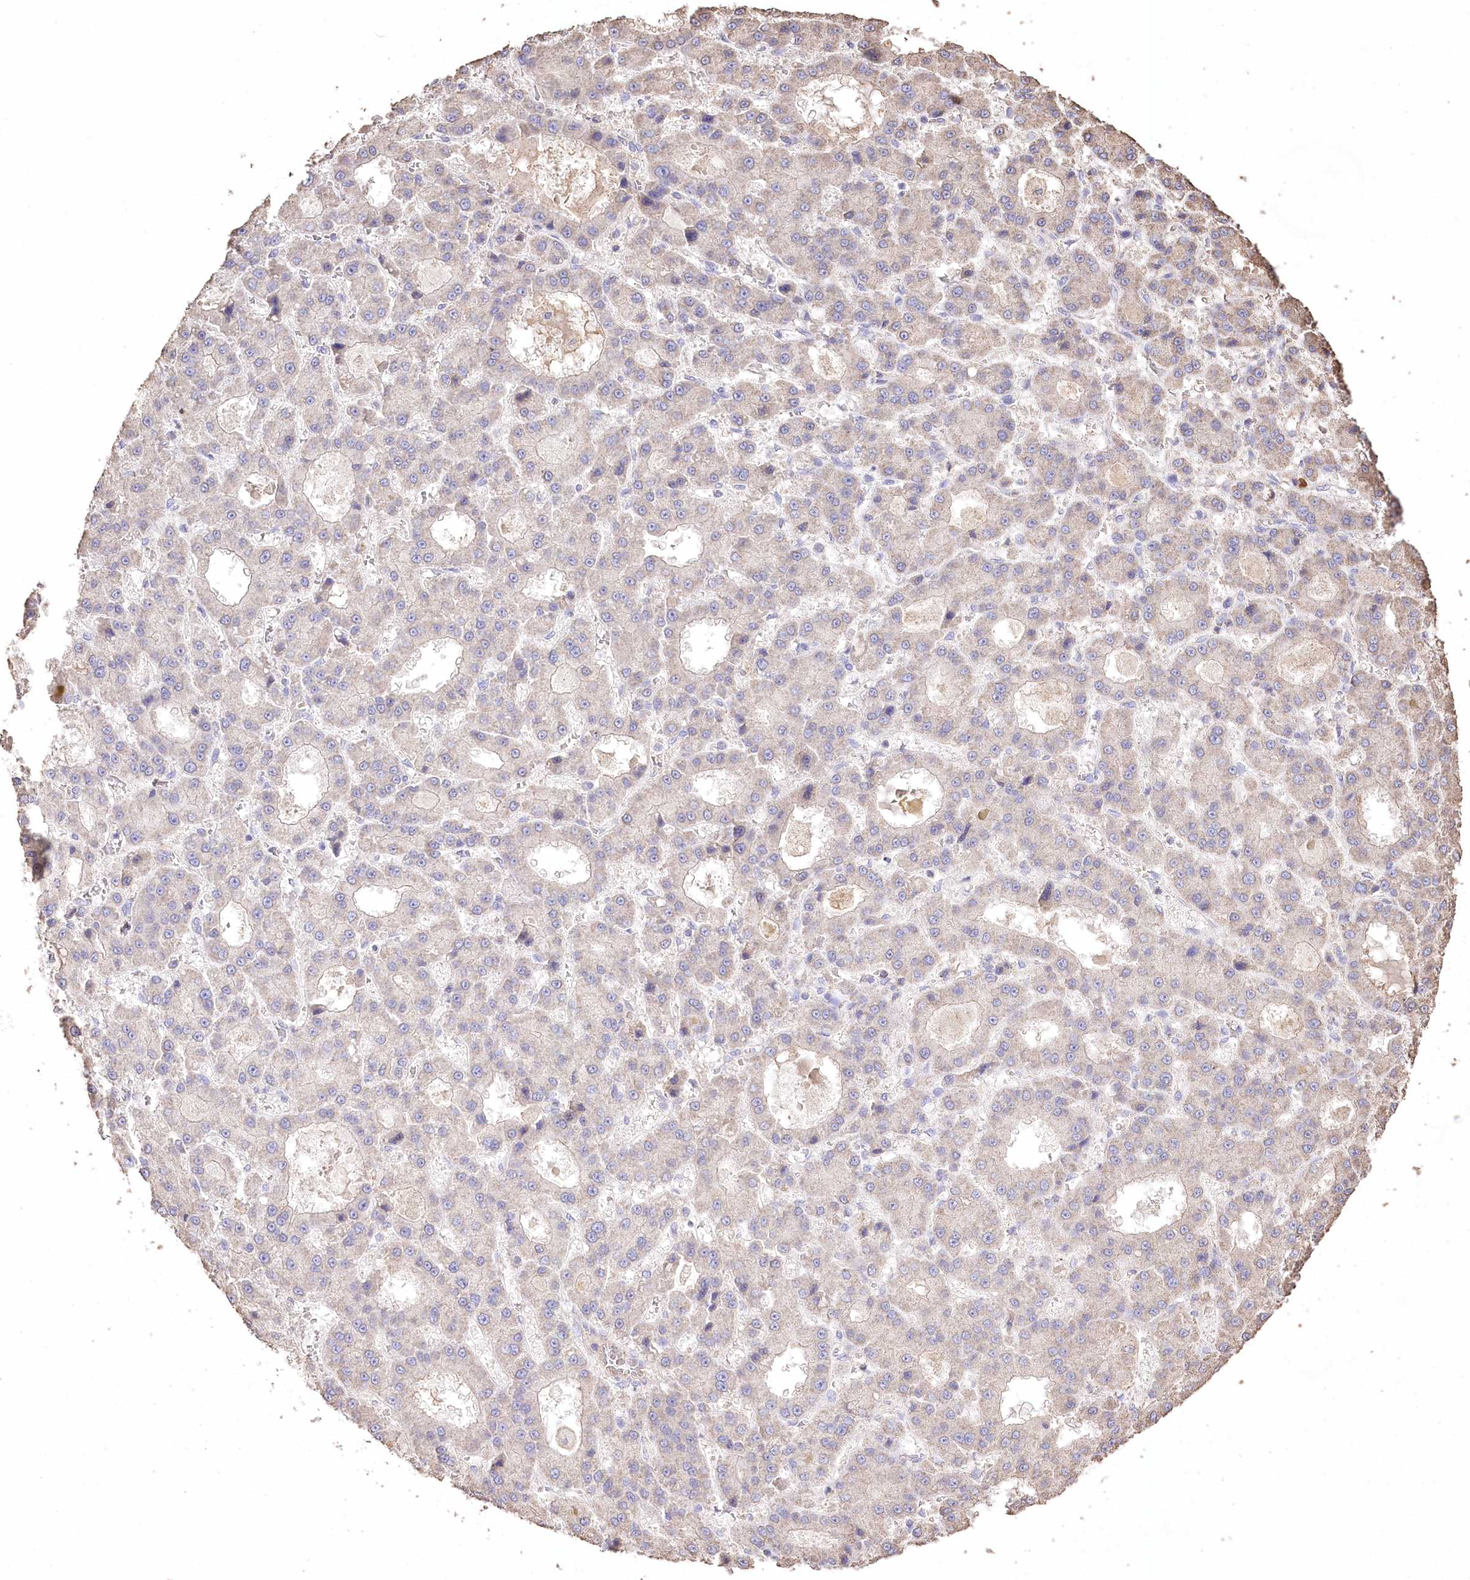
{"staining": {"intensity": "negative", "quantity": "none", "location": "none"}, "tissue": "liver cancer", "cell_type": "Tumor cells", "image_type": "cancer", "snomed": [{"axis": "morphology", "description": "Carcinoma, Hepatocellular, NOS"}, {"axis": "topography", "description": "Liver"}], "caption": "Immunohistochemistry (IHC) image of neoplastic tissue: liver hepatocellular carcinoma stained with DAB demonstrates no significant protein positivity in tumor cells. (Stains: DAB (3,3'-diaminobenzidine) immunohistochemistry with hematoxylin counter stain, Microscopy: brightfield microscopy at high magnification).", "gene": "IREB2", "patient": {"sex": "male", "age": 70}}